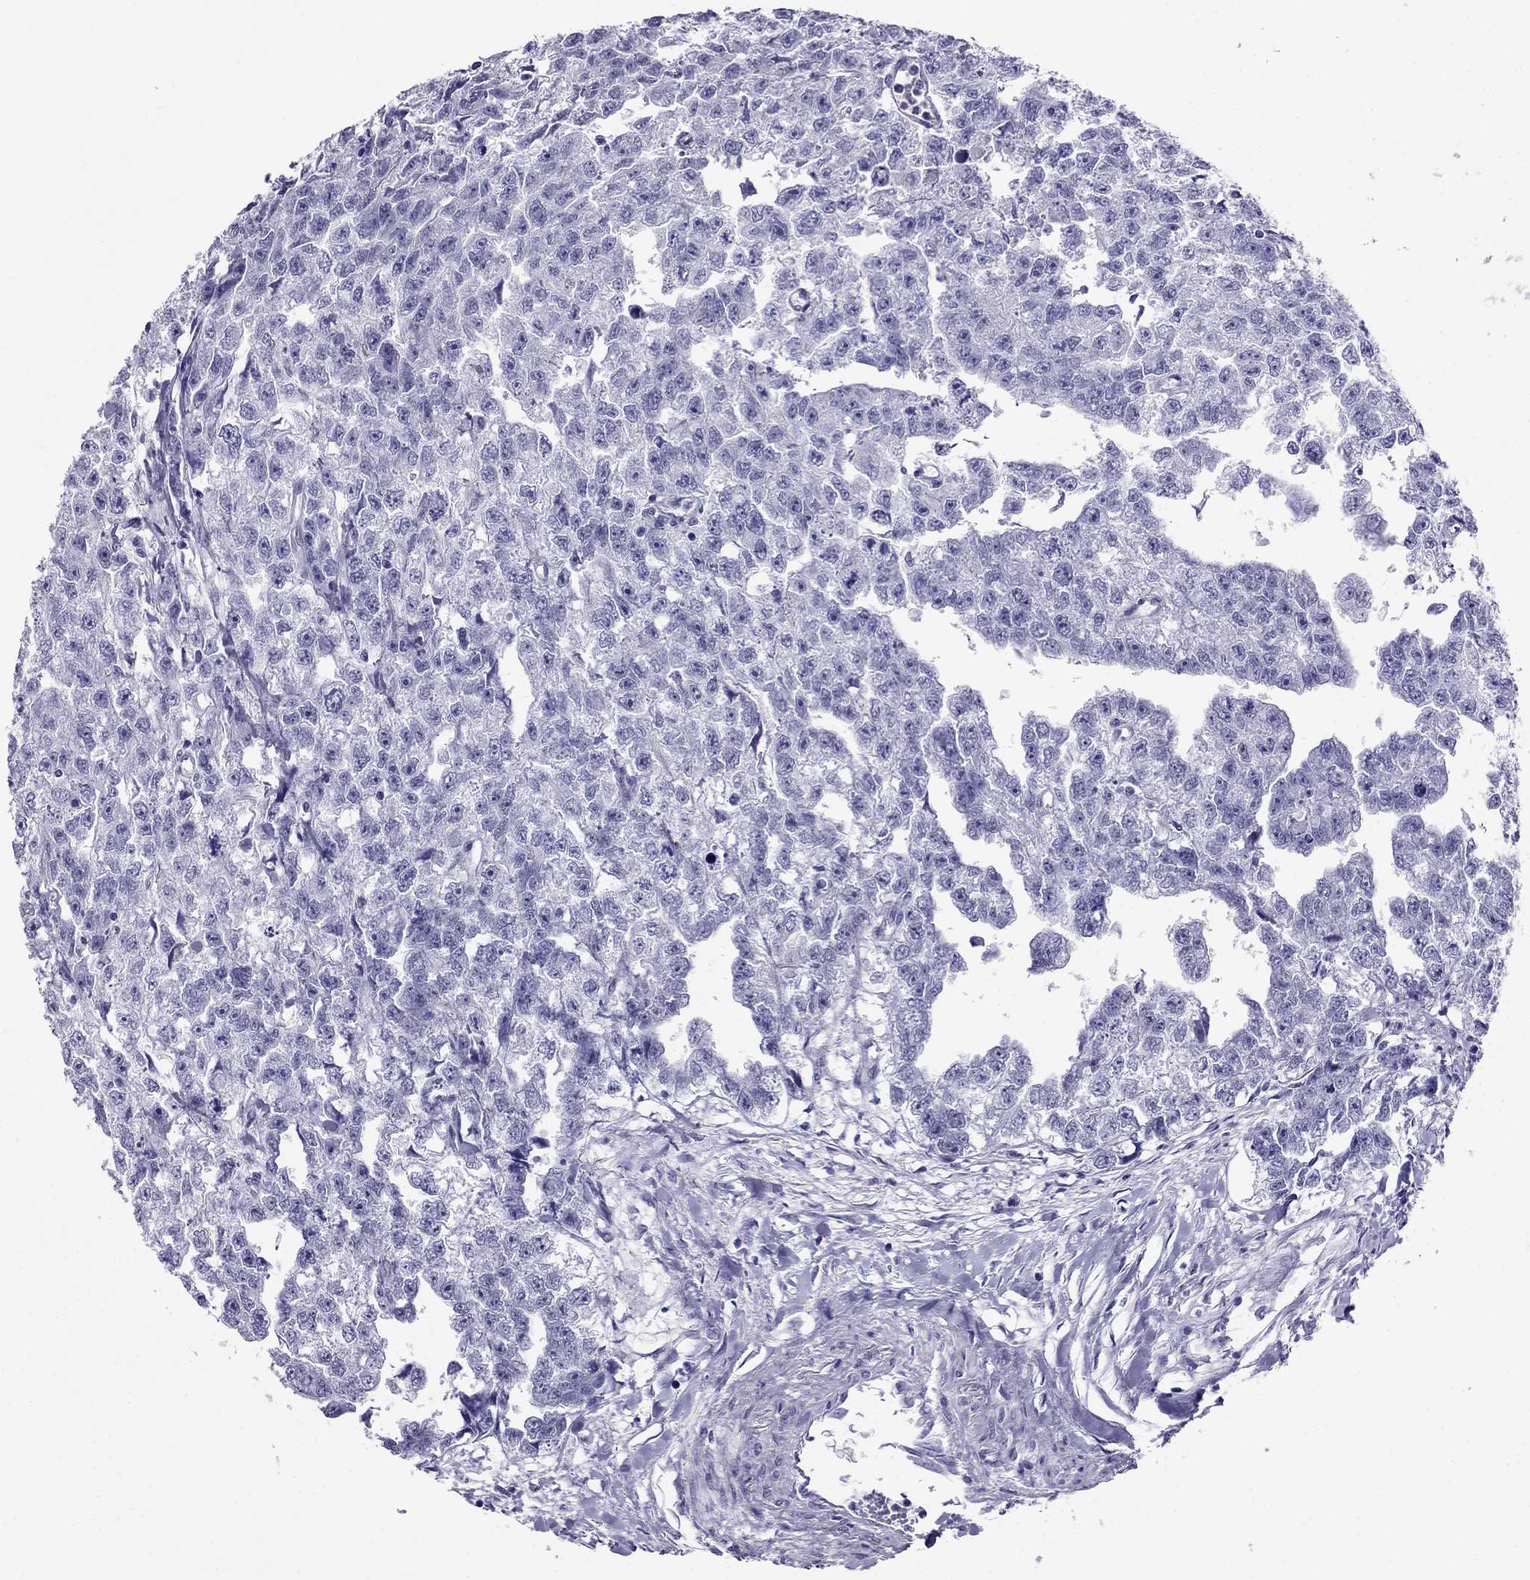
{"staining": {"intensity": "negative", "quantity": "none", "location": "none"}, "tissue": "testis cancer", "cell_type": "Tumor cells", "image_type": "cancer", "snomed": [{"axis": "morphology", "description": "Carcinoma, Embryonal, NOS"}, {"axis": "morphology", "description": "Teratoma, malignant, NOS"}, {"axis": "topography", "description": "Testis"}], "caption": "This is a histopathology image of IHC staining of testis cancer, which shows no expression in tumor cells.", "gene": "CROCC2", "patient": {"sex": "male", "age": 44}}